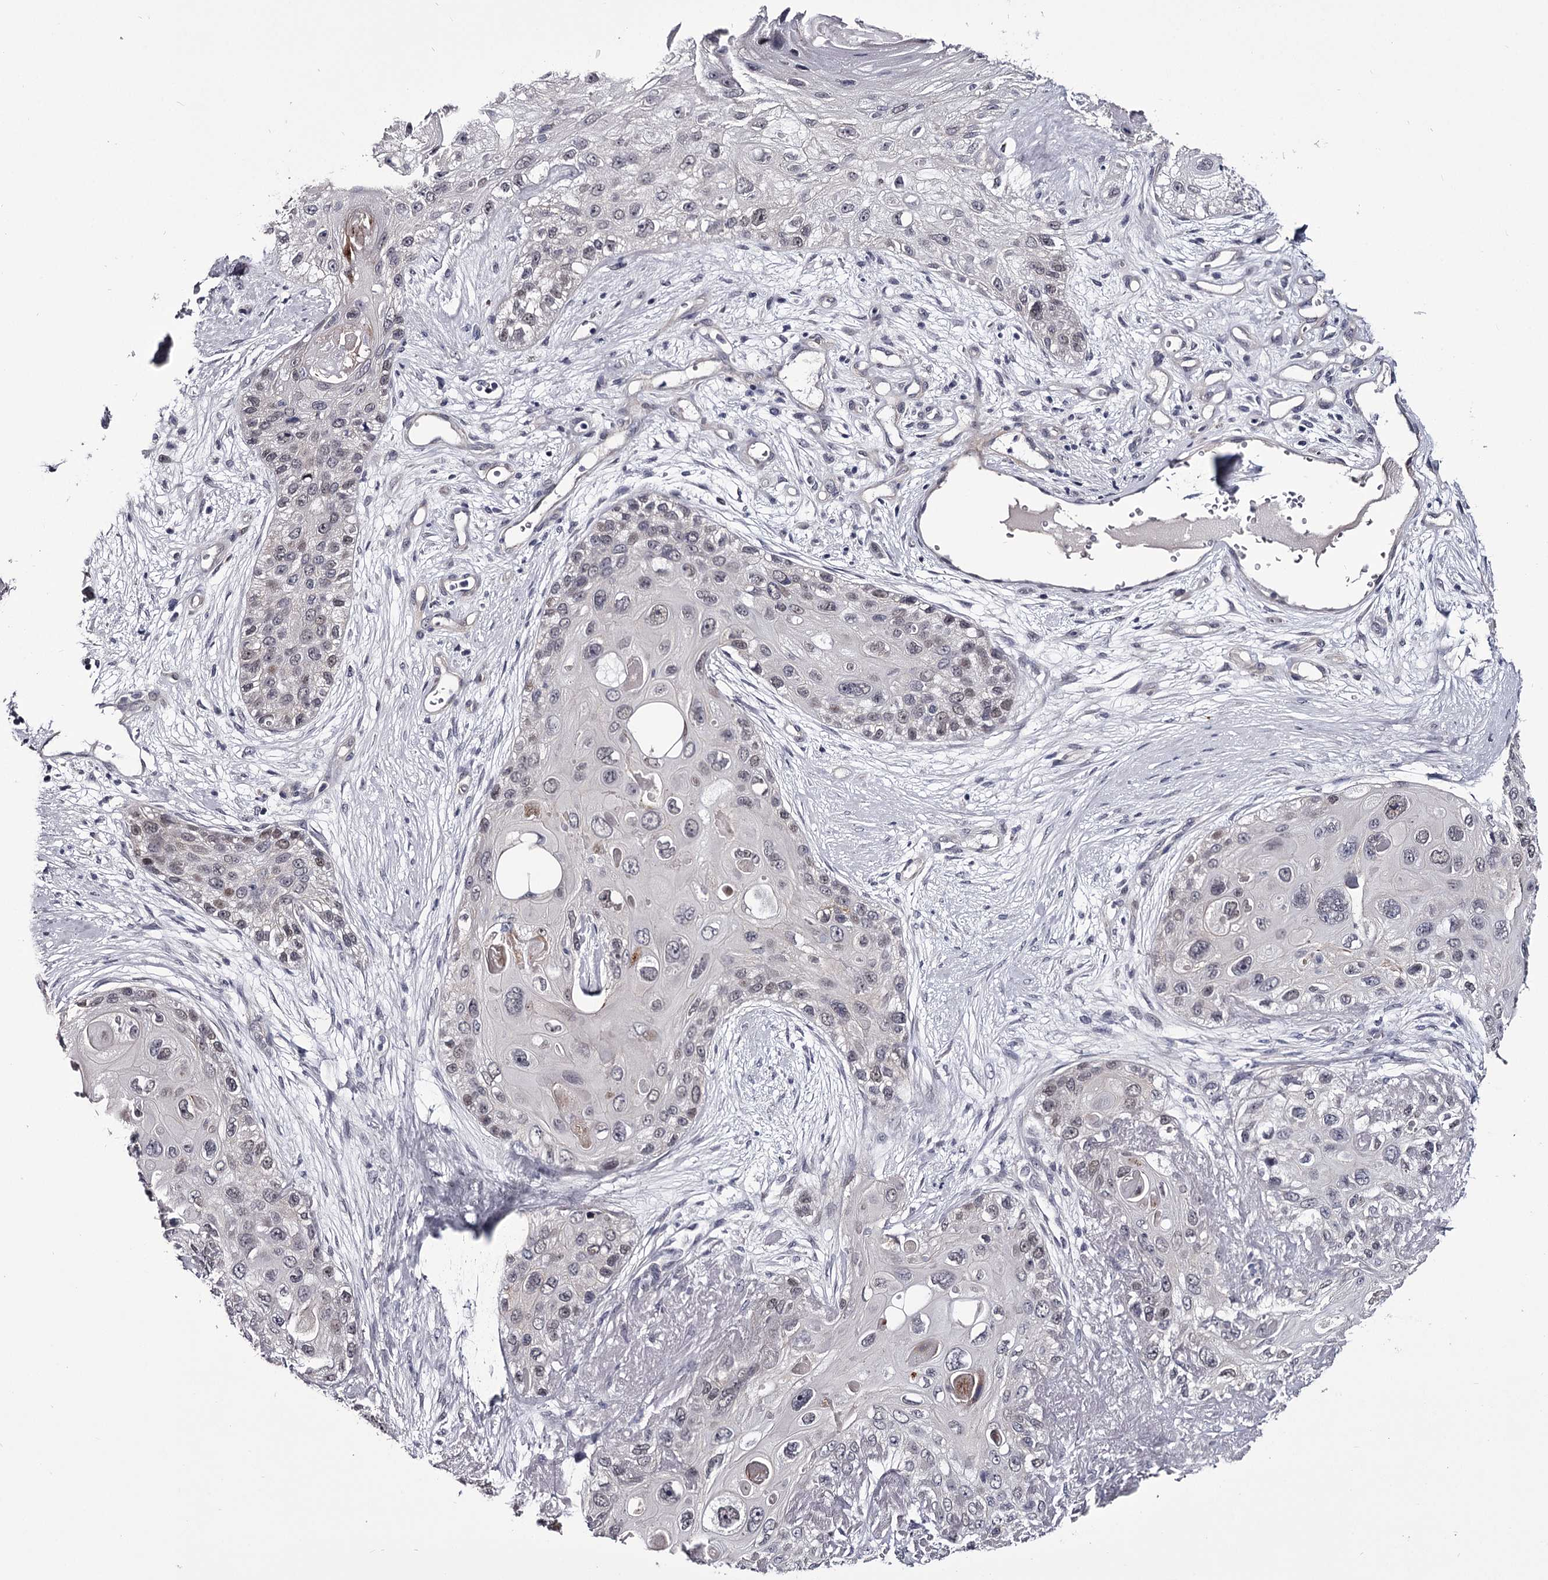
{"staining": {"intensity": "negative", "quantity": "none", "location": "none"}, "tissue": "skin cancer", "cell_type": "Tumor cells", "image_type": "cancer", "snomed": [{"axis": "morphology", "description": "Normal tissue, NOS"}, {"axis": "morphology", "description": "Squamous cell carcinoma, NOS"}, {"axis": "topography", "description": "Skin"}], "caption": "Immunohistochemistry micrograph of skin cancer stained for a protein (brown), which shows no positivity in tumor cells.", "gene": "OVOL2", "patient": {"sex": "male", "age": 72}}